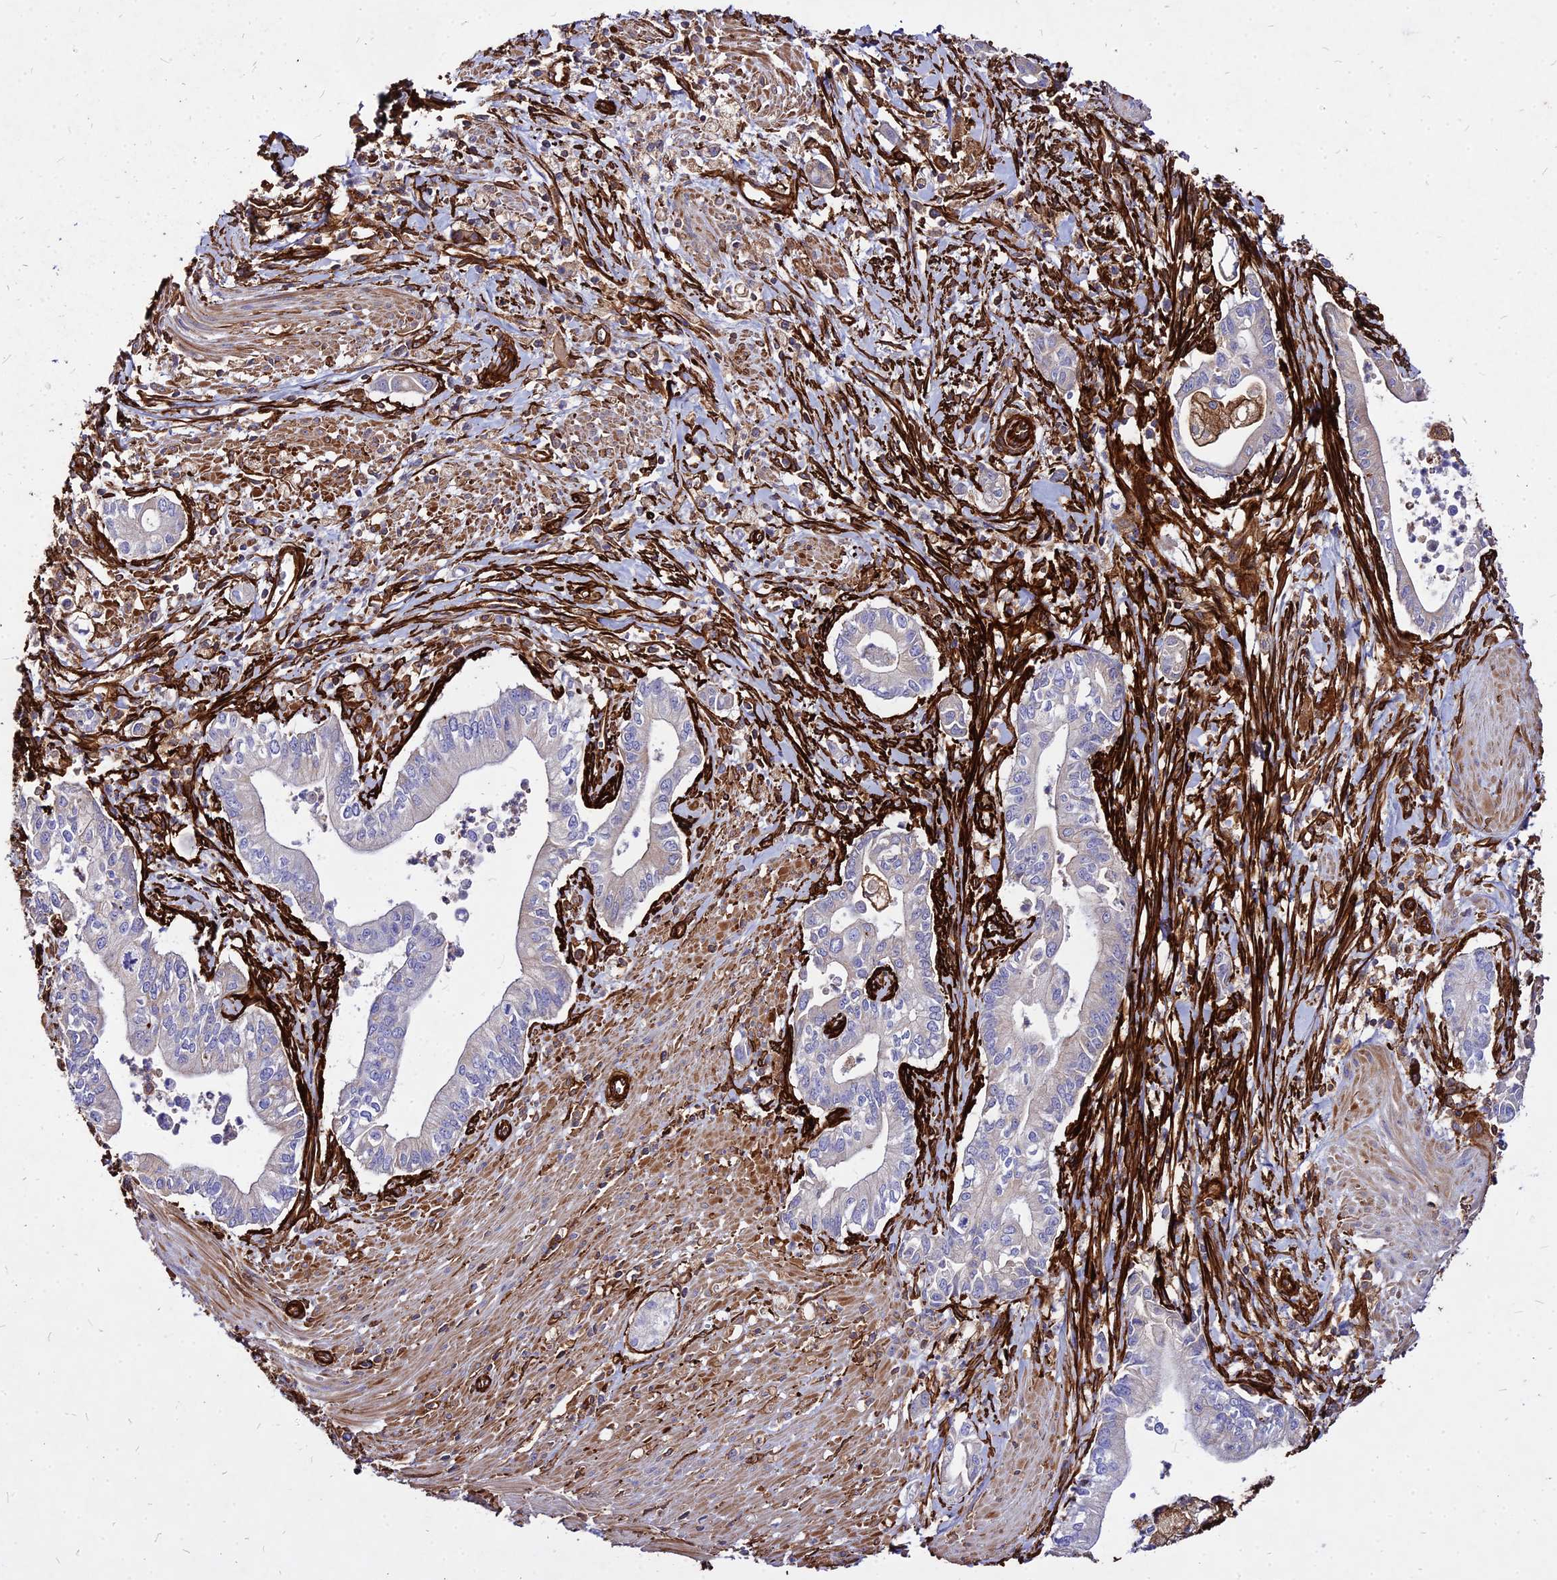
{"staining": {"intensity": "negative", "quantity": "none", "location": "none"}, "tissue": "pancreatic cancer", "cell_type": "Tumor cells", "image_type": "cancer", "snomed": [{"axis": "morphology", "description": "Adenocarcinoma, NOS"}, {"axis": "topography", "description": "Pancreas"}], "caption": "Pancreatic cancer stained for a protein using immunohistochemistry (IHC) shows no expression tumor cells.", "gene": "EFCC1", "patient": {"sex": "male", "age": 78}}